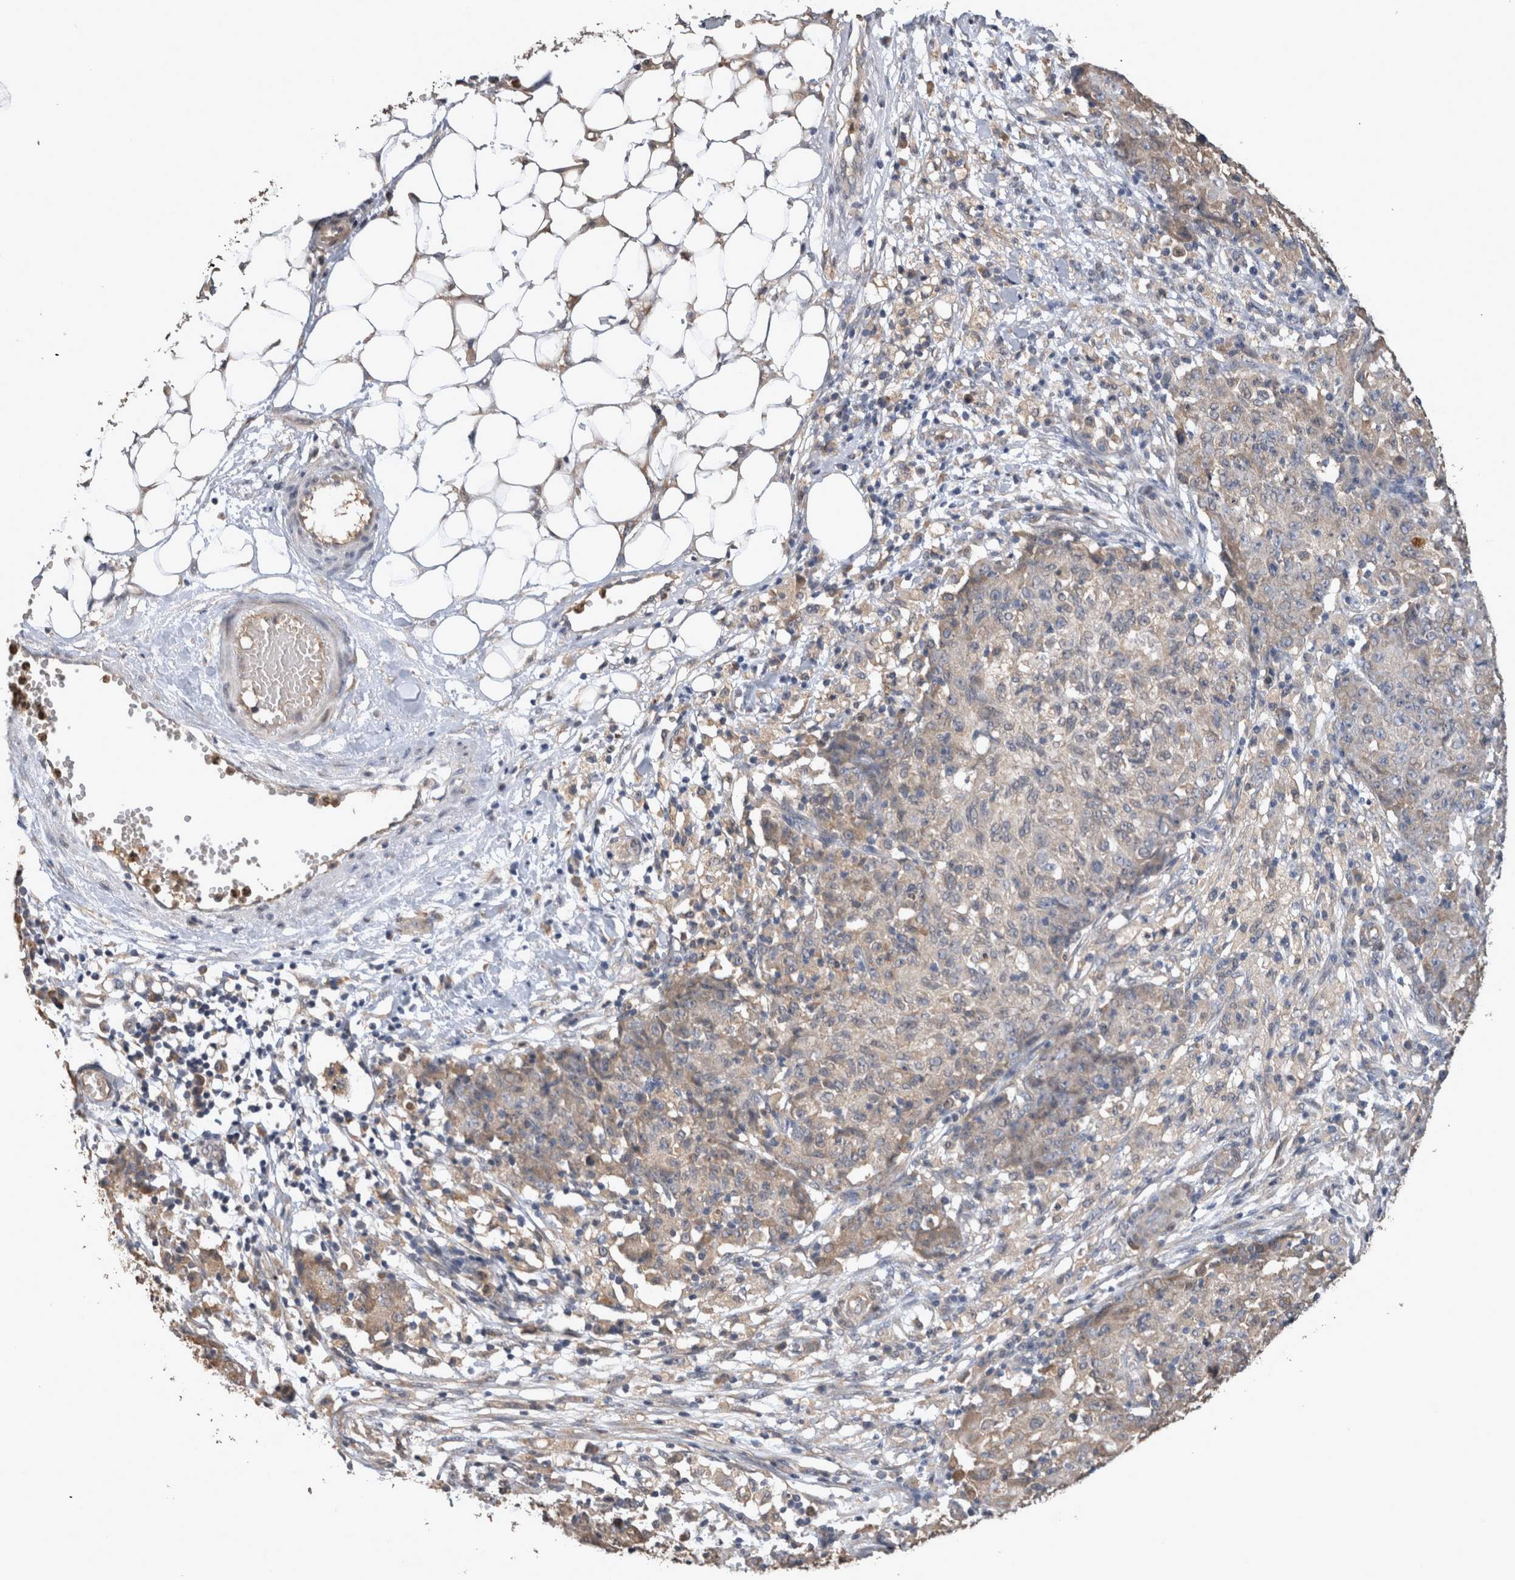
{"staining": {"intensity": "negative", "quantity": "none", "location": "none"}, "tissue": "ovarian cancer", "cell_type": "Tumor cells", "image_type": "cancer", "snomed": [{"axis": "morphology", "description": "Carcinoma, endometroid"}, {"axis": "topography", "description": "Ovary"}], "caption": "Immunohistochemical staining of ovarian endometroid carcinoma reveals no significant staining in tumor cells.", "gene": "TMED7", "patient": {"sex": "female", "age": 42}}